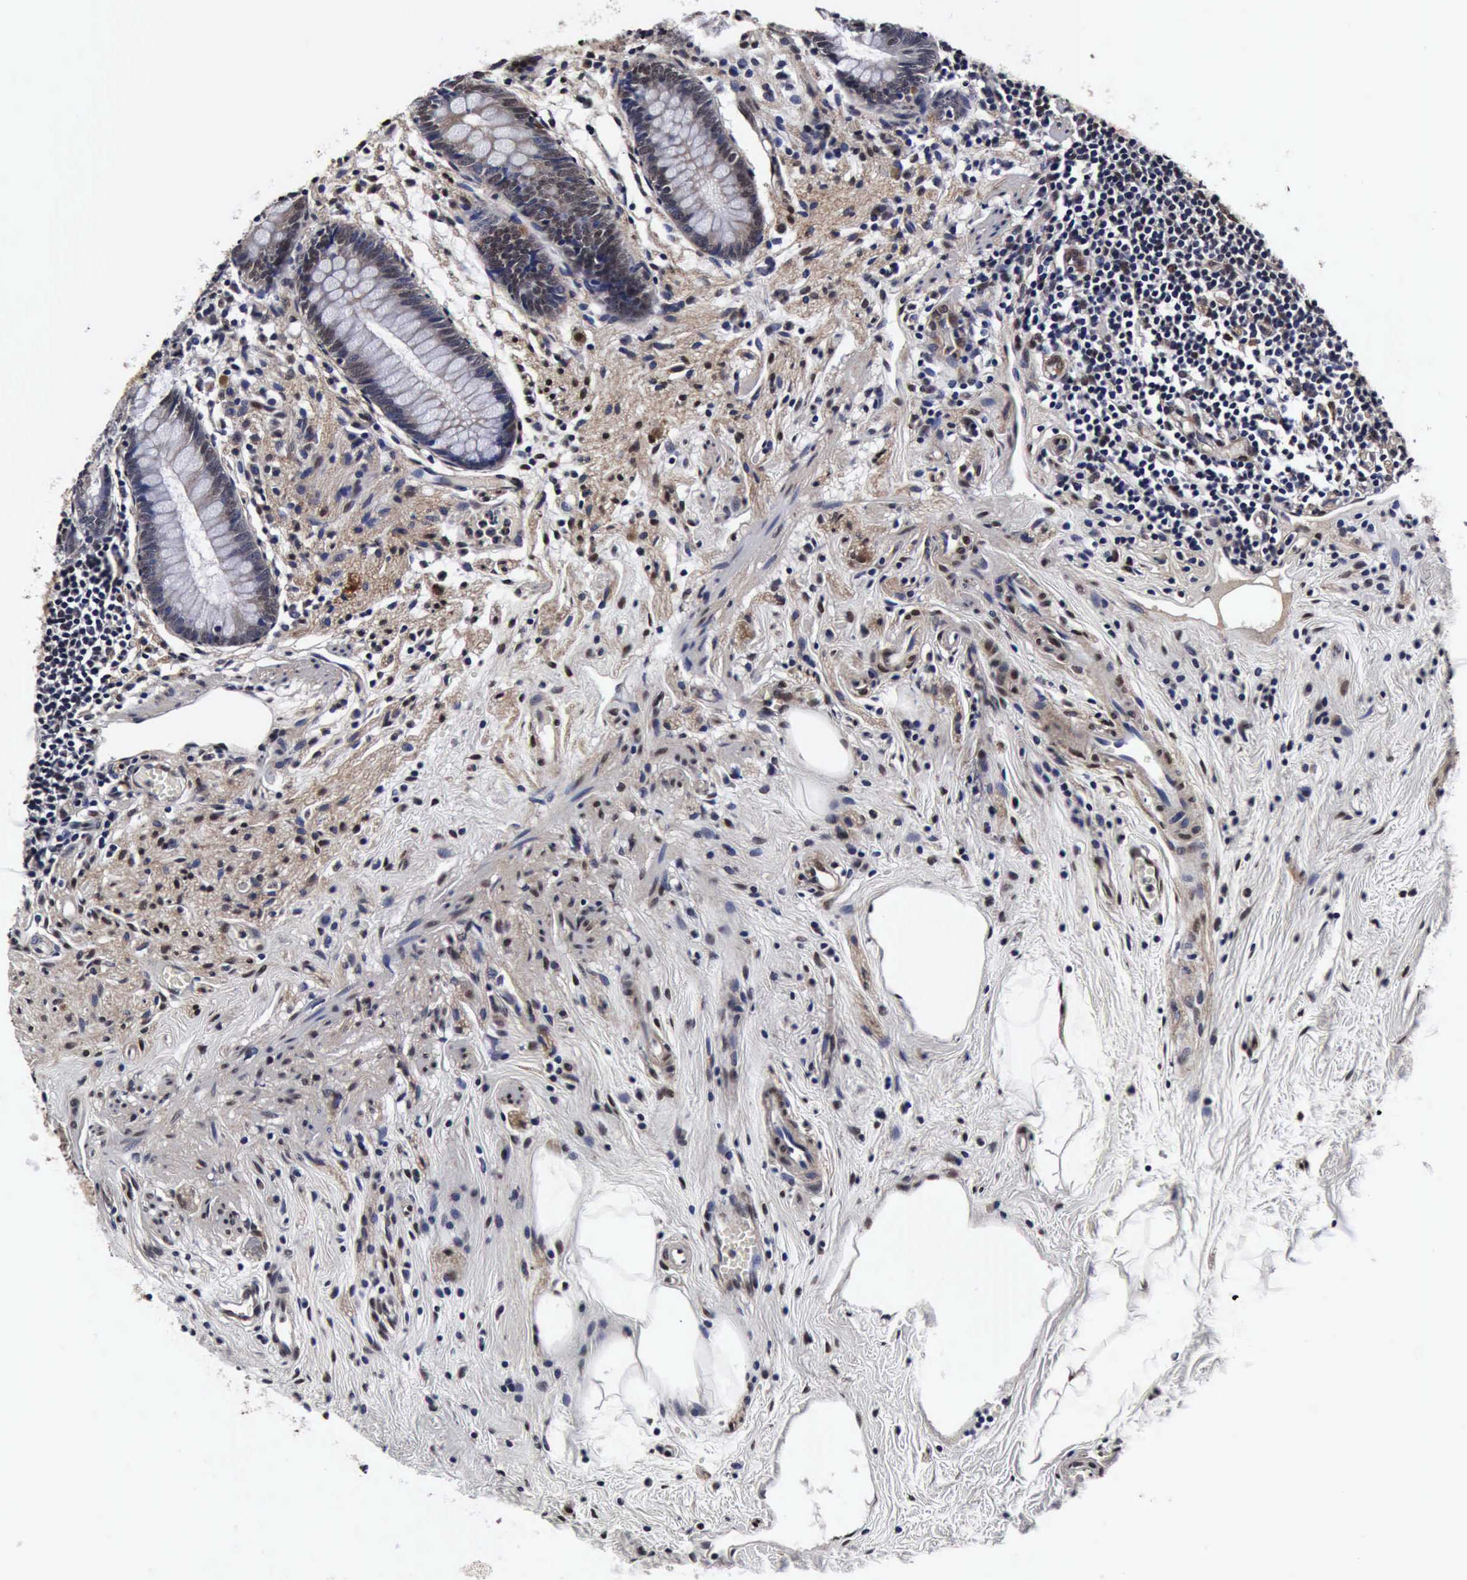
{"staining": {"intensity": "weak", "quantity": "<25%", "location": "cytoplasmic/membranous"}, "tissue": "appendix", "cell_type": "Glandular cells", "image_type": "normal", "snomed": [{"axis": "morphology", "description": "Normal tissue, NOS"}, {"axis": "topography", "description": "Appendix"}], "caption": "High power microscopy micrograph of an immunohistochemistry photomicrograph of unremarkable appendix, revealing no significant expression in glandular cells.", "gene": "UBC", "patient": {"sex": "male", "age": 38}}